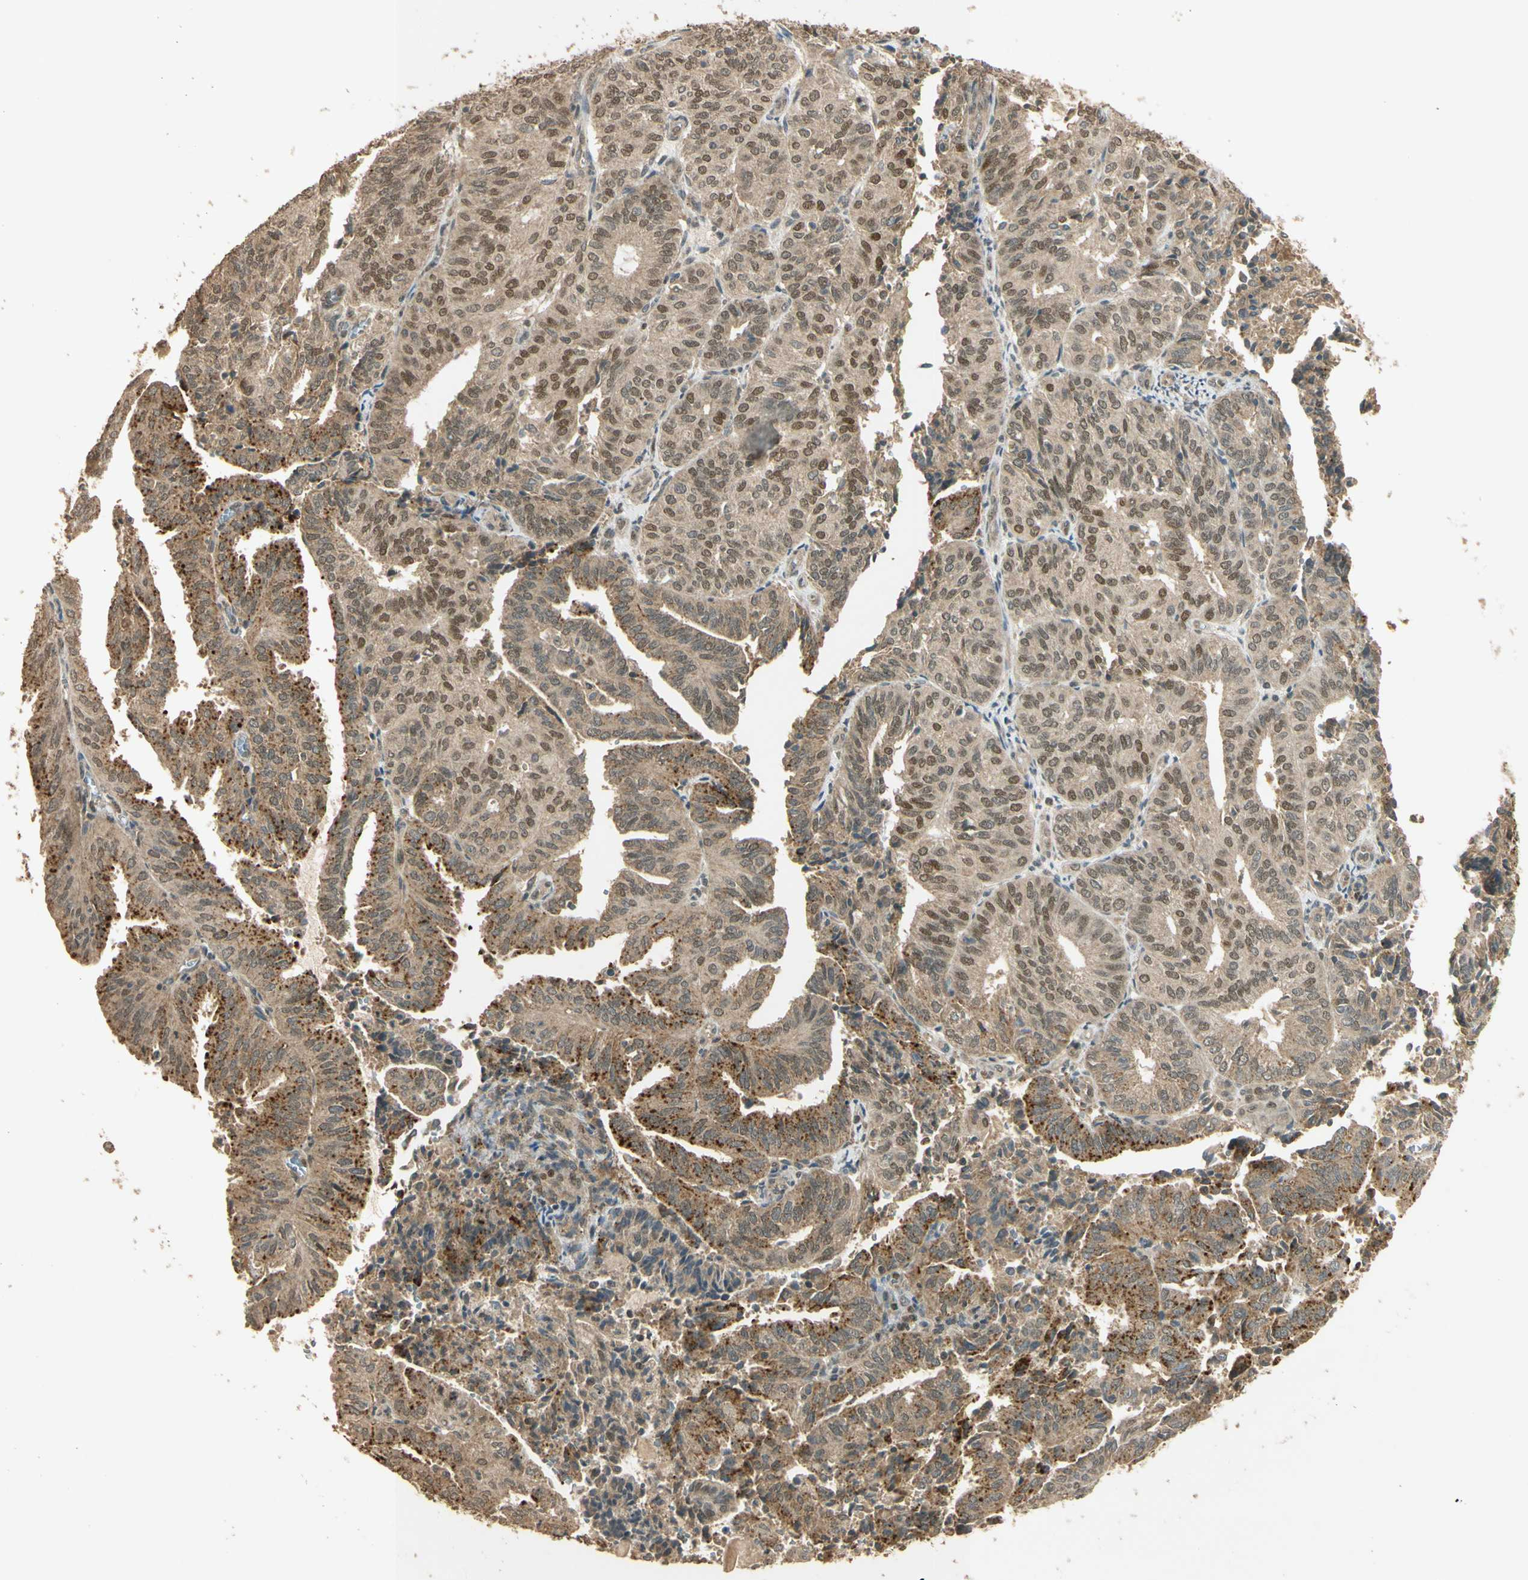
{"staining": {"intensity": "moderate", "quantity": ">75%", "location": "cytoplasmic/membranous,nuclear"}, "tissue": "endometrial cancer", "cell_type": "Tumor cells", "image_type": "cancer", "snomed": [{"axis": "morphology", "description": "Adenocarcinoma, NOS"}, {"axis": "topography", "description": "Uterus"}], "caption": "Immunohistochemical staining of human endometrial cancer exhibits medium levels of moderate cytoplasmic/membranous and nuclear protein expression in about >75% of tumor cells.", "gene": "GMEB2", "patient": {"sex": "female", "age": 60}}